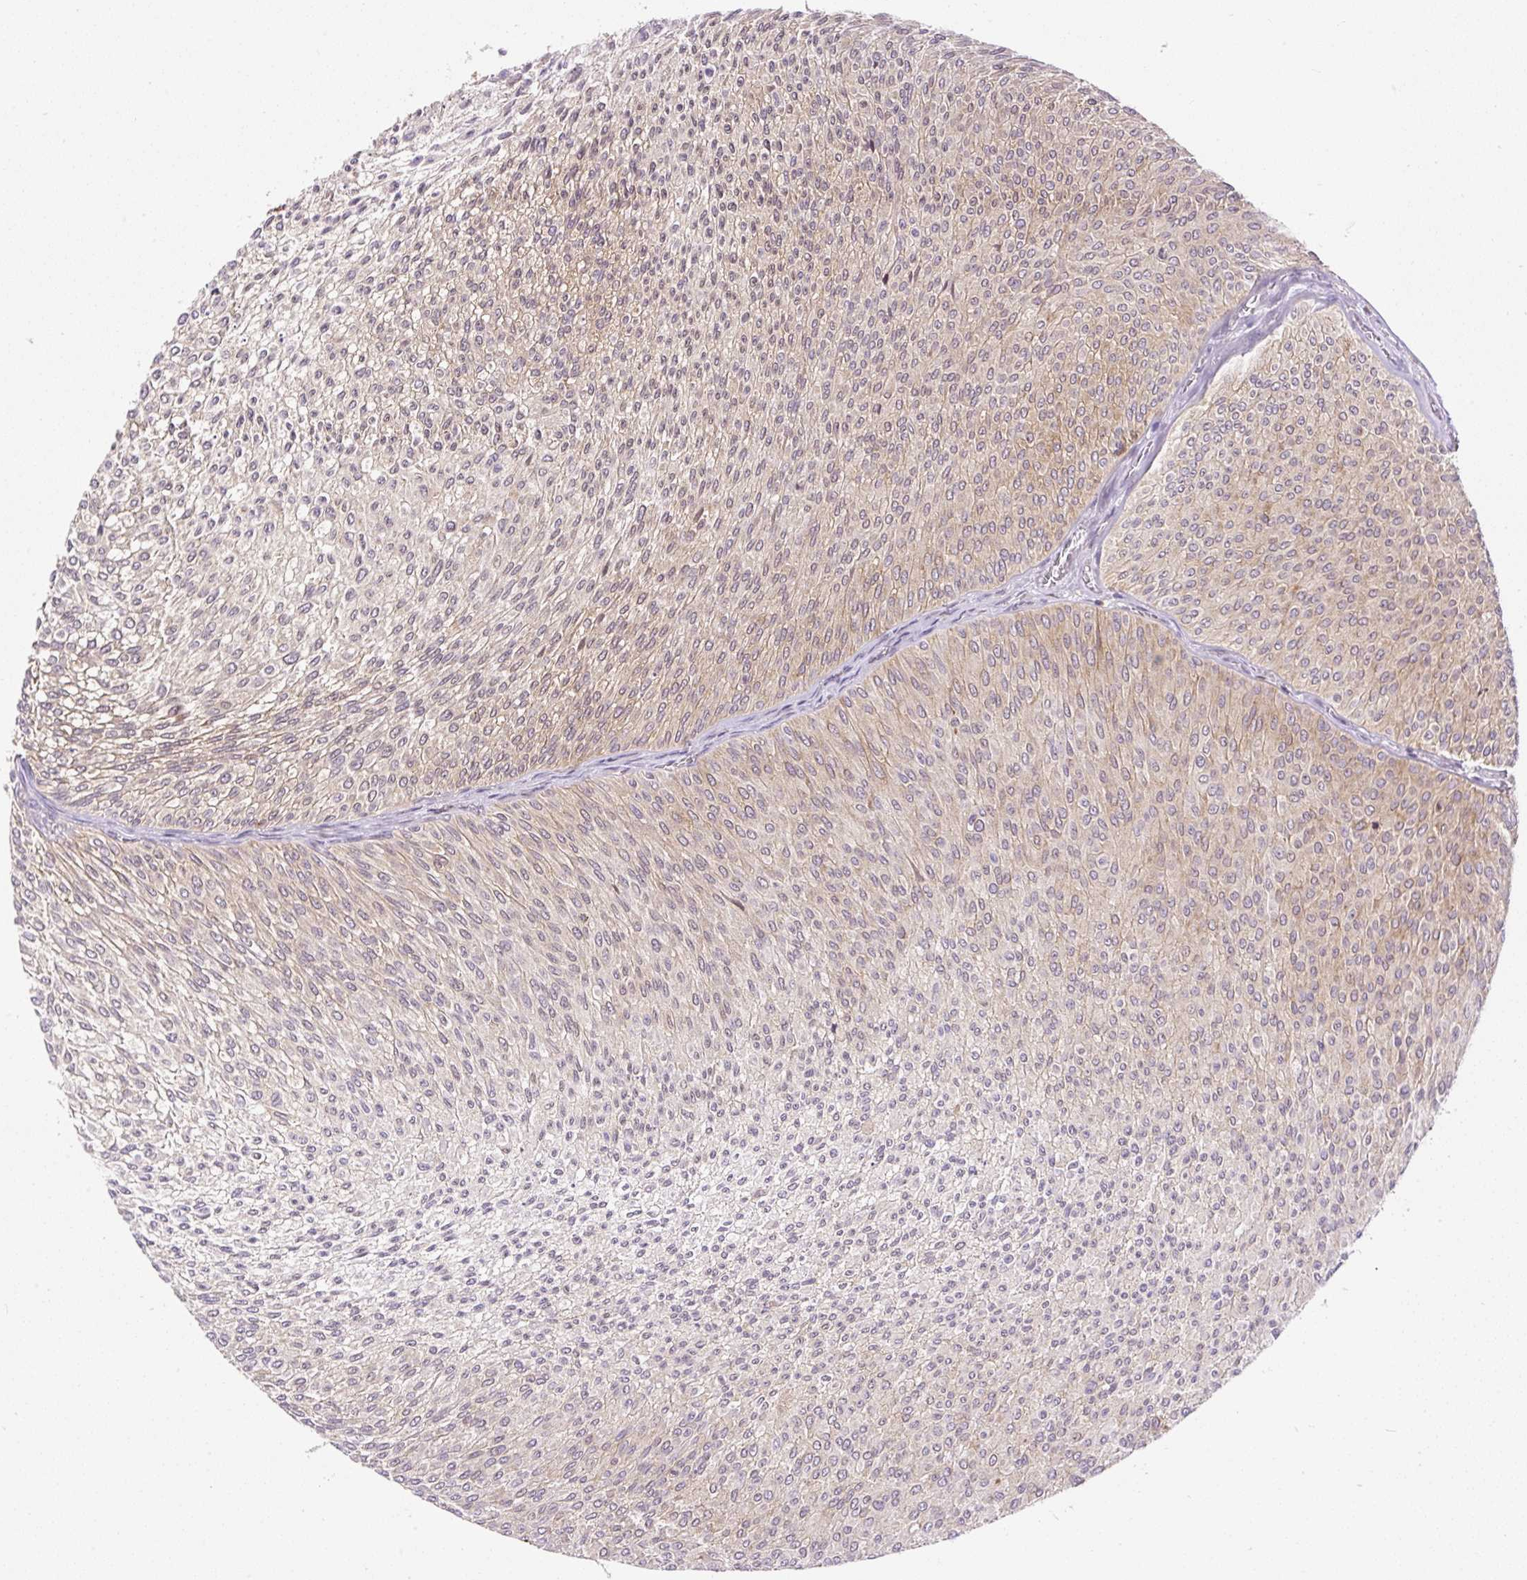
{"staining": {"intensity": "moderate", "quantity": "25%-75%", "location": "cytoplasmic/membranous"}, "tissue": "urothelial cancer", "cell_type": "Tumor cells", "image_type": "cancer", "snomed": [{"axis": "morphology", "description": "Urothelial carcinoma, Low grade"}, {"axis": "topography", "description": "Urinary bladder"}], "caption": "Urothelial carcinoma (low-grade) stained for a protein displays moderate cytoplasmic/membranous positivity in tumor cells. The staining was performed using DAB, with brown indicating positive protein expression. Nuclei are stained blue with hematoxylin.", "gene": "CARD11", "patient": {"sex": "male", "age": 91}}